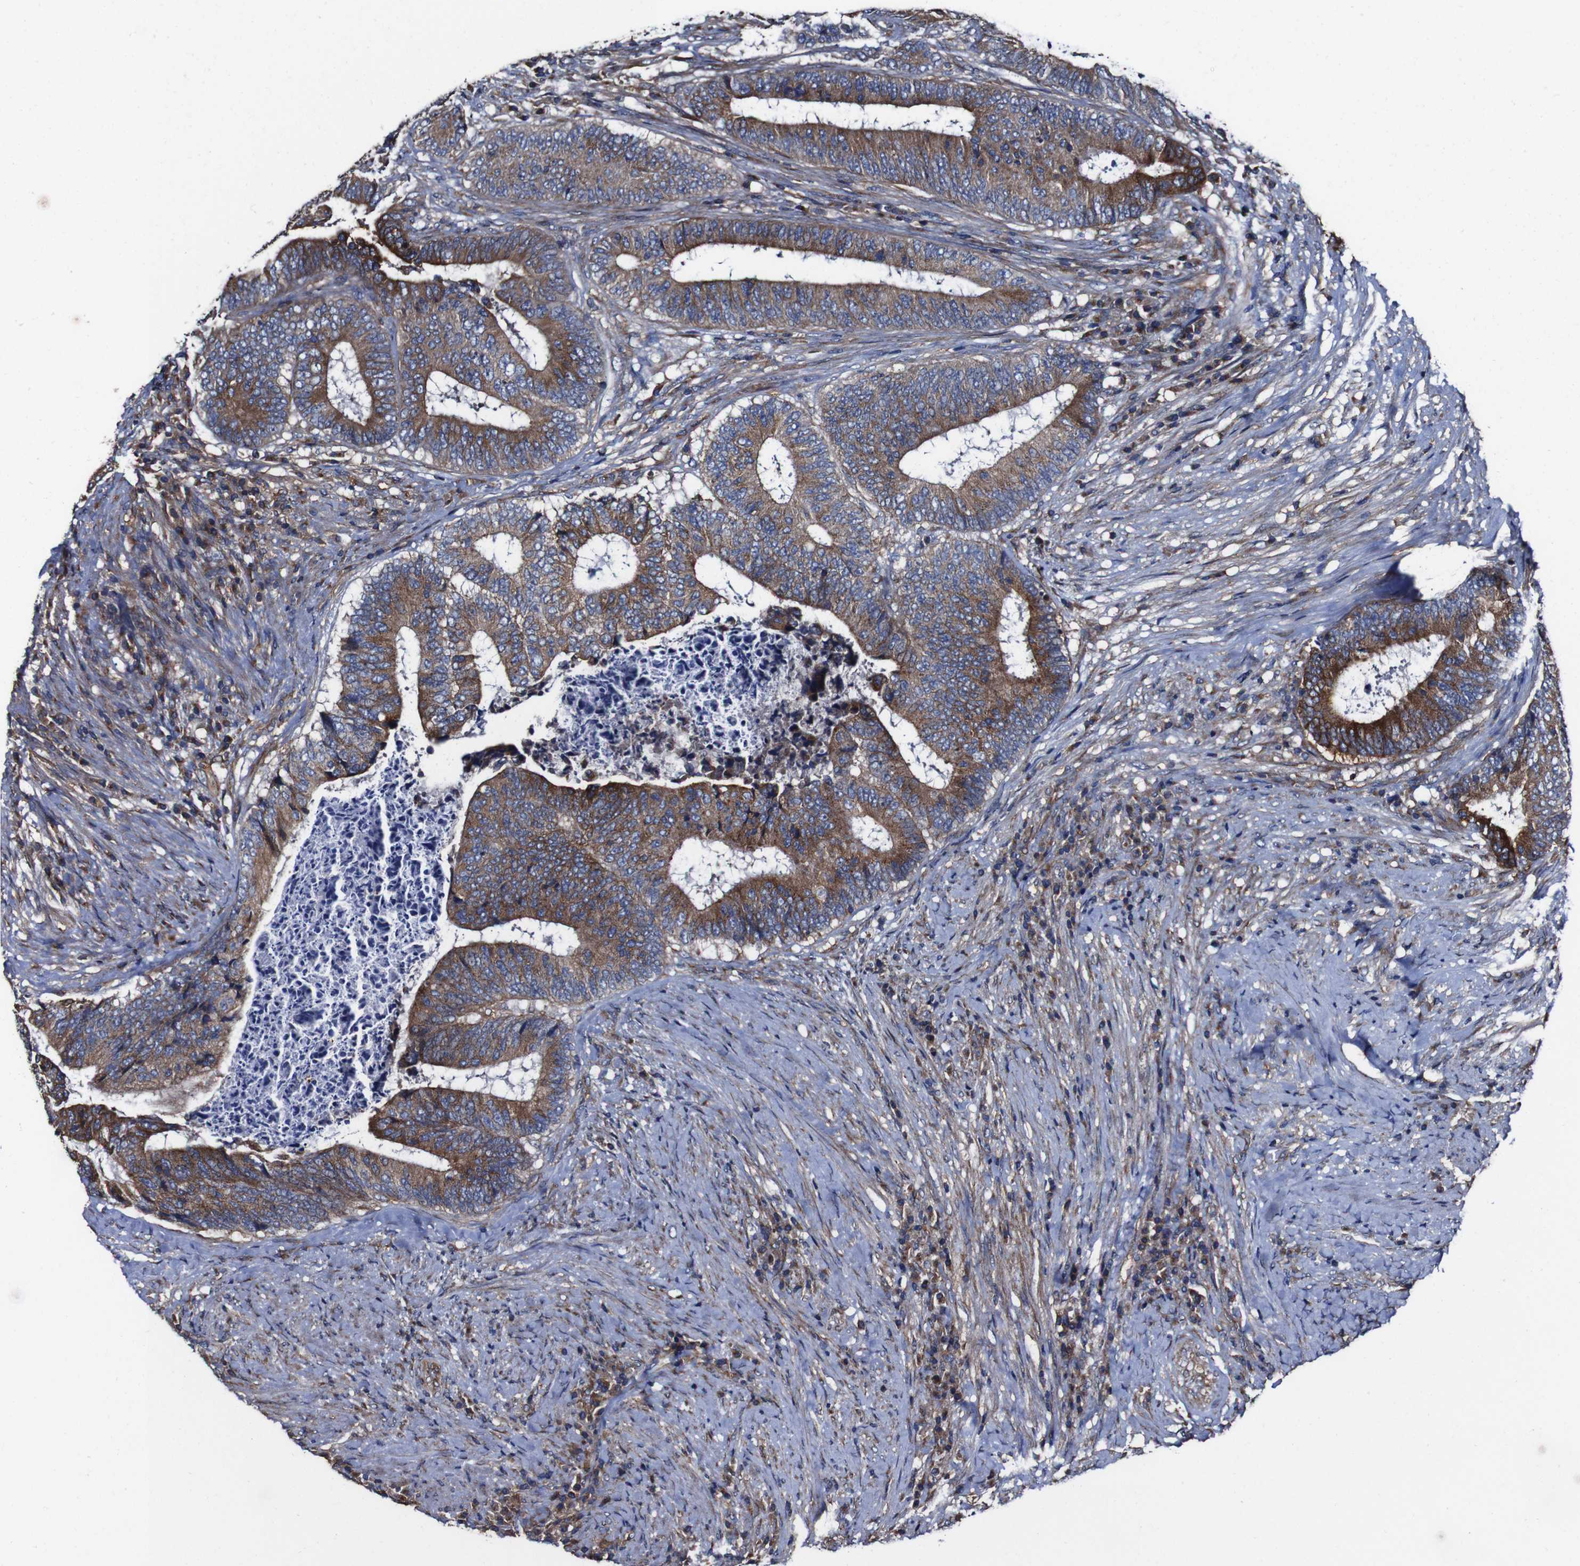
{"staining": {"intensity": "strong", "quantity": "25%-75%", "location": "cytoplasmic/membranous"}, "tissue": "colorectal cancer", "cell_type": "Tumor cells", "image_type": "cancer", "snomed": [{"axis": "morphology", "description": "Adenocarcinoma, NOS"}, {"axis": "topography", "description": "Rectum"}], "caption": "A brown stain highlights strong cytoplasmic/membranous expression of a protein in colorectal cancer (adenocarcinoma) tumor cells.", "gene": "CSF1R", "patient": {"sex": "male", "age": 72}}